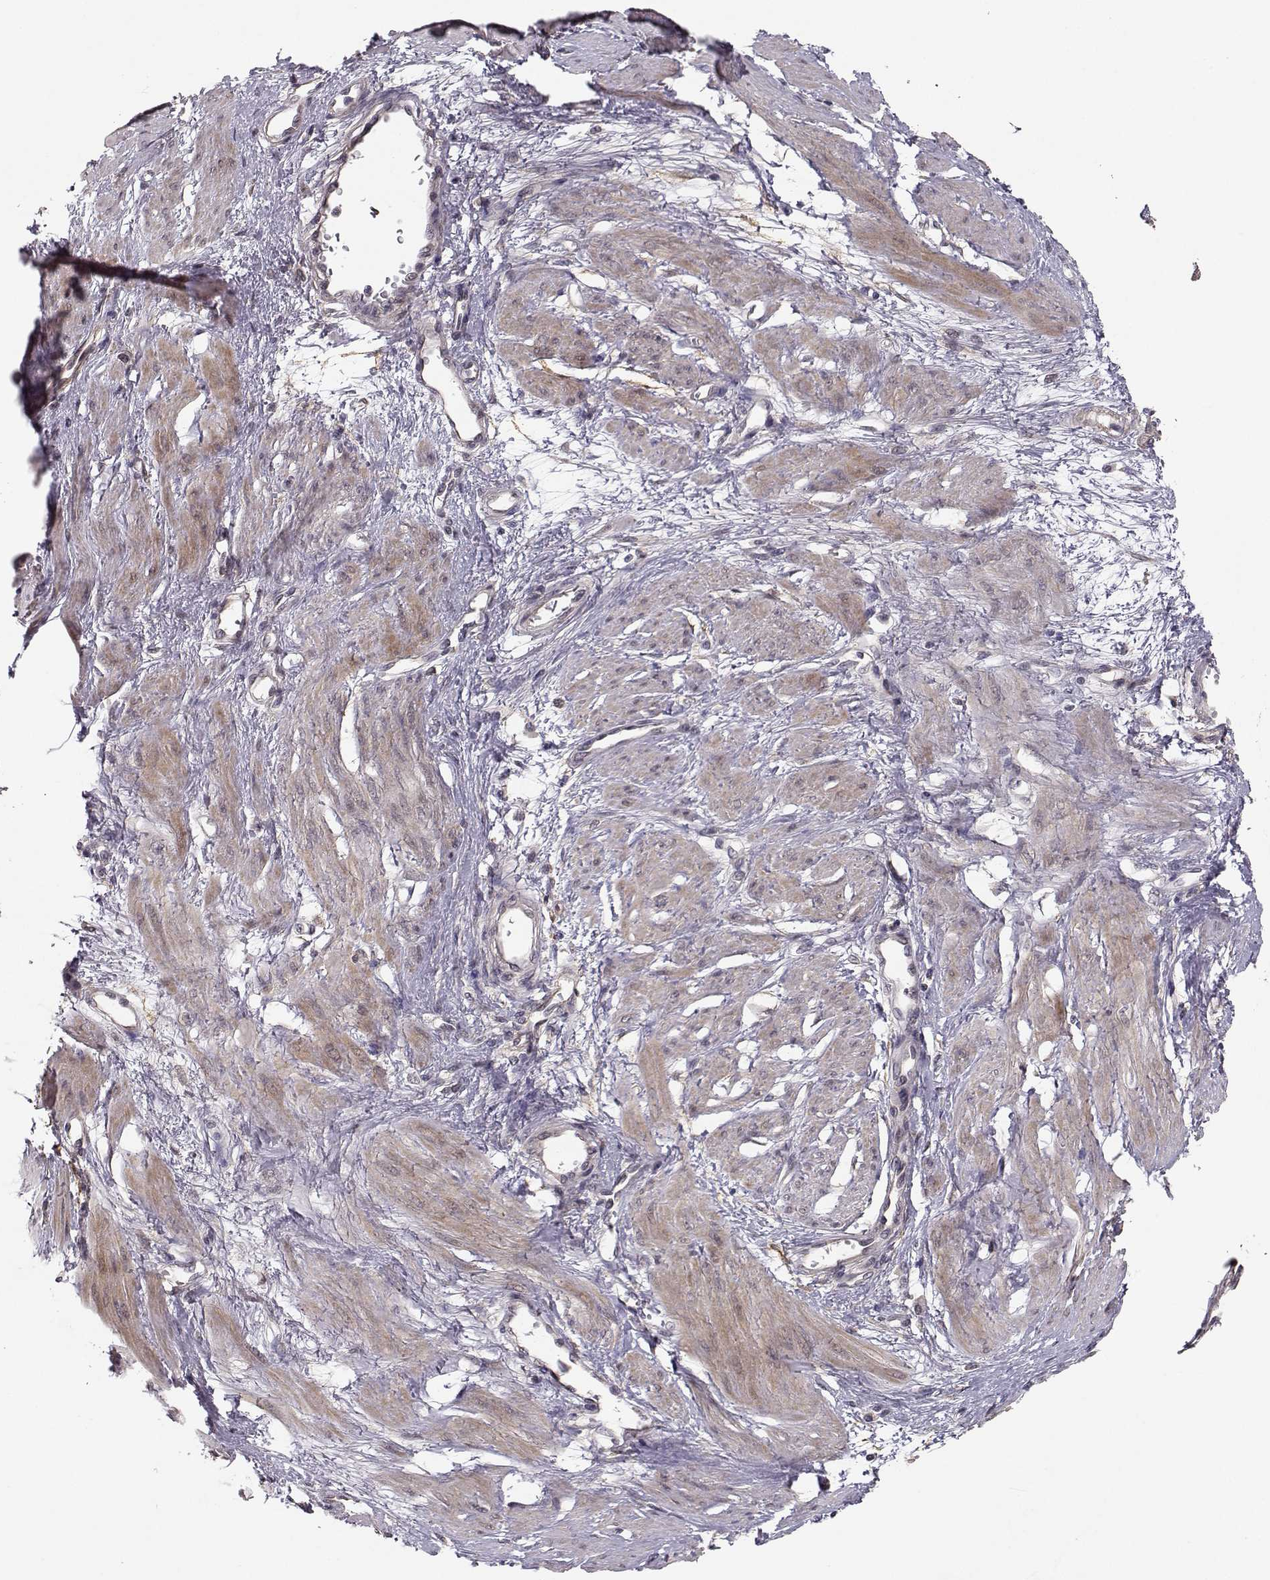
{"staining": {"intensity": "moderate", "quantity": "25%-75%", "location": "cytoplasmic/membranous"}, "tissue": "smooth muscle", "cell_type": "Smooth muscle cells", "image_type": "normal", "snomed": [{"axis": "morphology", "description": "Normal tissue, NOS"}, {"axis": "topography", "description": "Smooth muscle"}, {"axis": "topography", "description": "Uterus"}], "caption": "Immunohistochemistry (IHC) histopathology image of normal human smooth muscle stained for a protein (brown), which displays medium levels of moderate cytoplasmic/membranous positivity in approximately 25%-75% of smooth muscle cells.", "gene": "PLEKHG3", "patient": {"sex": "female", "age": 39}}